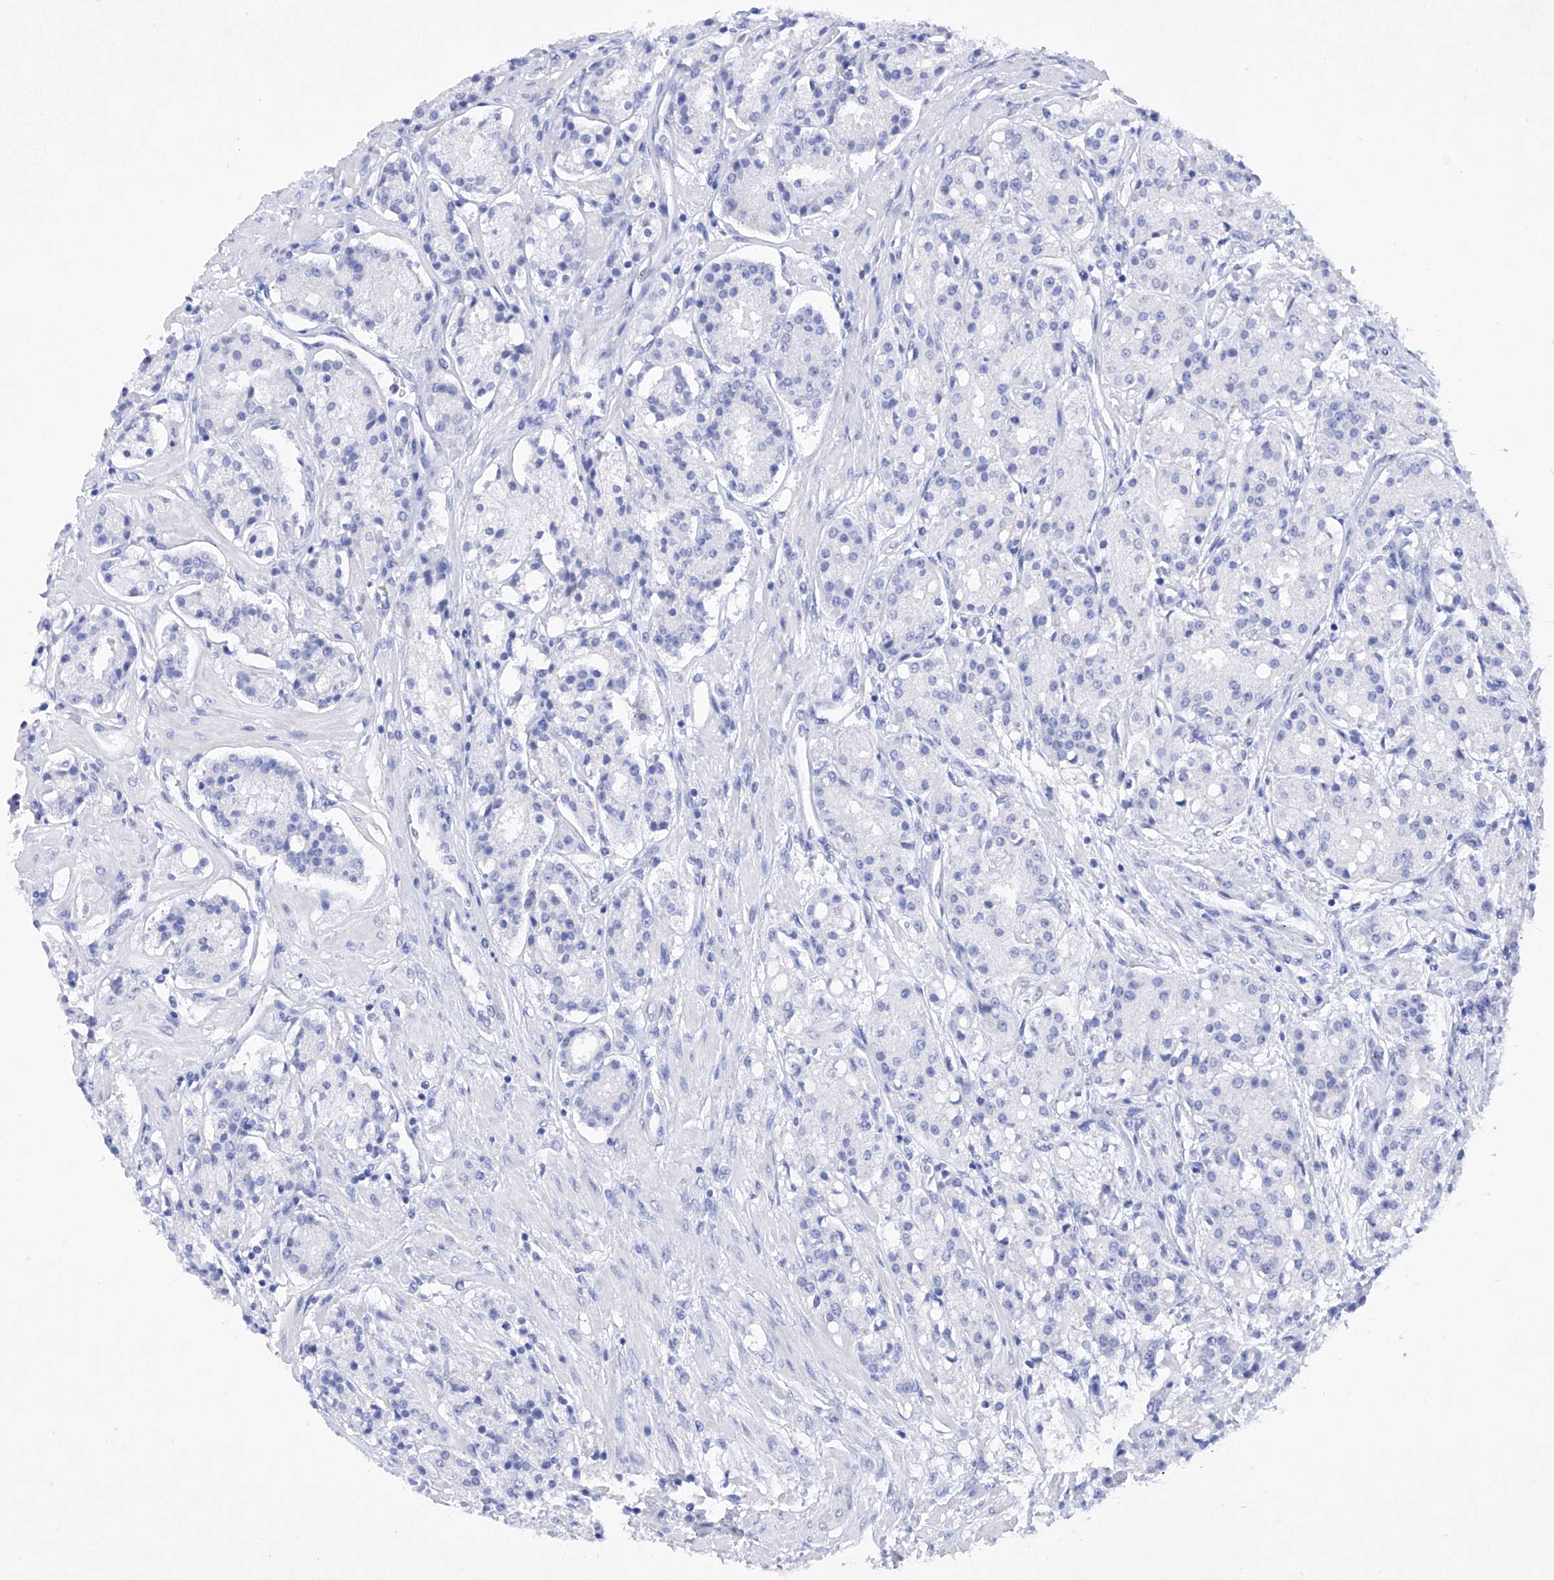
{"staining": {"intensity": "negative", "quantity": "none", "location": "none"}, "tissue": "prostate cancer", "cell_type": "Tumor cells", "image_type": "cancer", "snomed": [{"axis": "morphology", "description": "Adenocarcinoma, High grade"}, {"axis": "topography", "description": "Prostate"}], "caption": "Immunohistochemistry micrograph of human adenocarcinoma (high-grade) (prostate) stained for a protein (brown), which displays no staining in tumor cells.", "gene": "BARX2", "patient": {"sex": "male", "age": 60}}